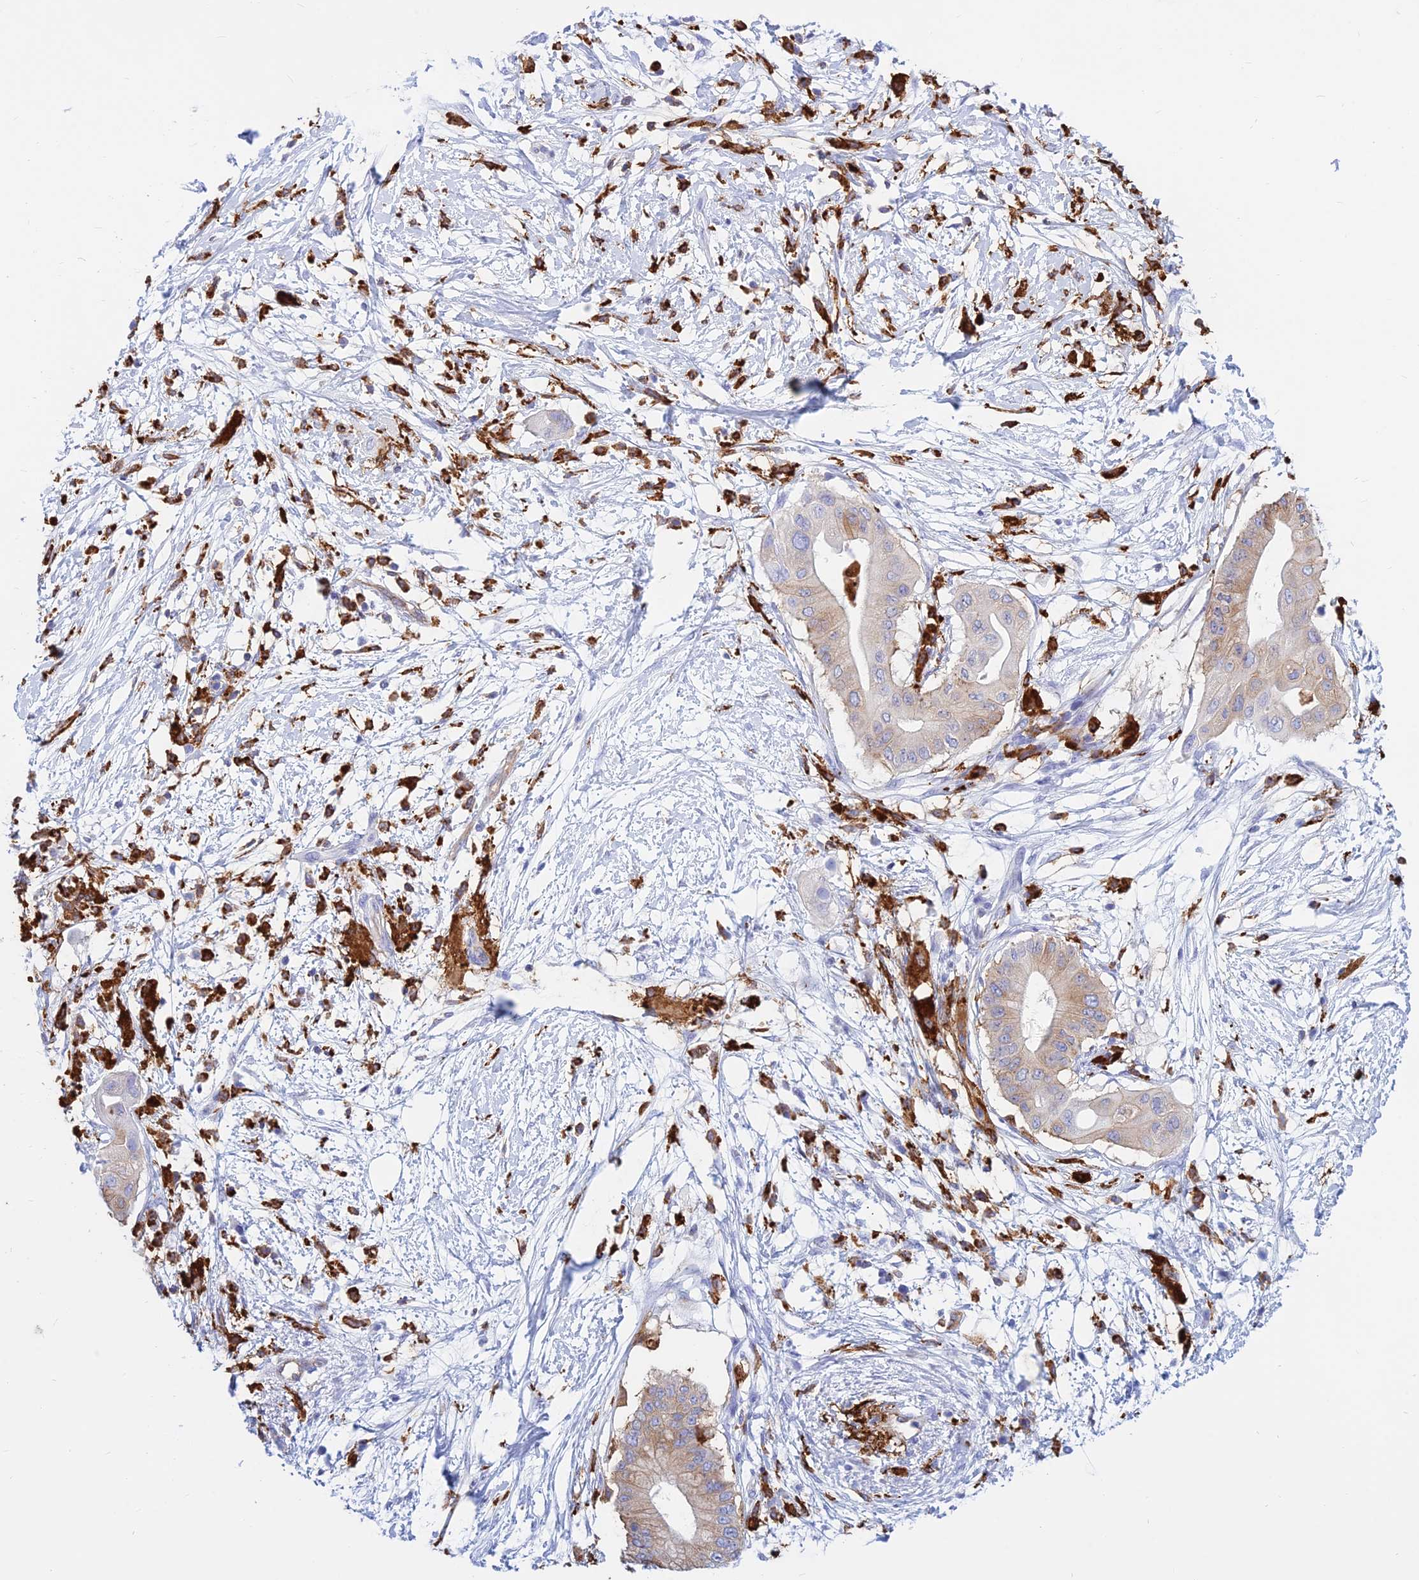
{"staining": {"intensity": "weak", "quantity": "25%-75%", "location": "cytoplasmic/membranous"}, "tissue": "pancreatic cancer", "cell_type": "Tumor cells", "image_type": "cancer", "snomed": [{"axis": "morphology", "description": "Adenocarcinoma, NOS"}, {"axis": "topography", "description": "Pancreas"}], "caption": "DAB immunohistochemical staining of adenocarcinoma (pancreatic) shows weak cytoplasmic/membranous protein expression in about 25%-75% of tumor cells. (DAB (3,3'-diaminobenzidine) = brown stain, brightfield microscopy at high magnification).", "gene": "HLA-DRB1", "patient": {"sex": "male", "age": 68}}